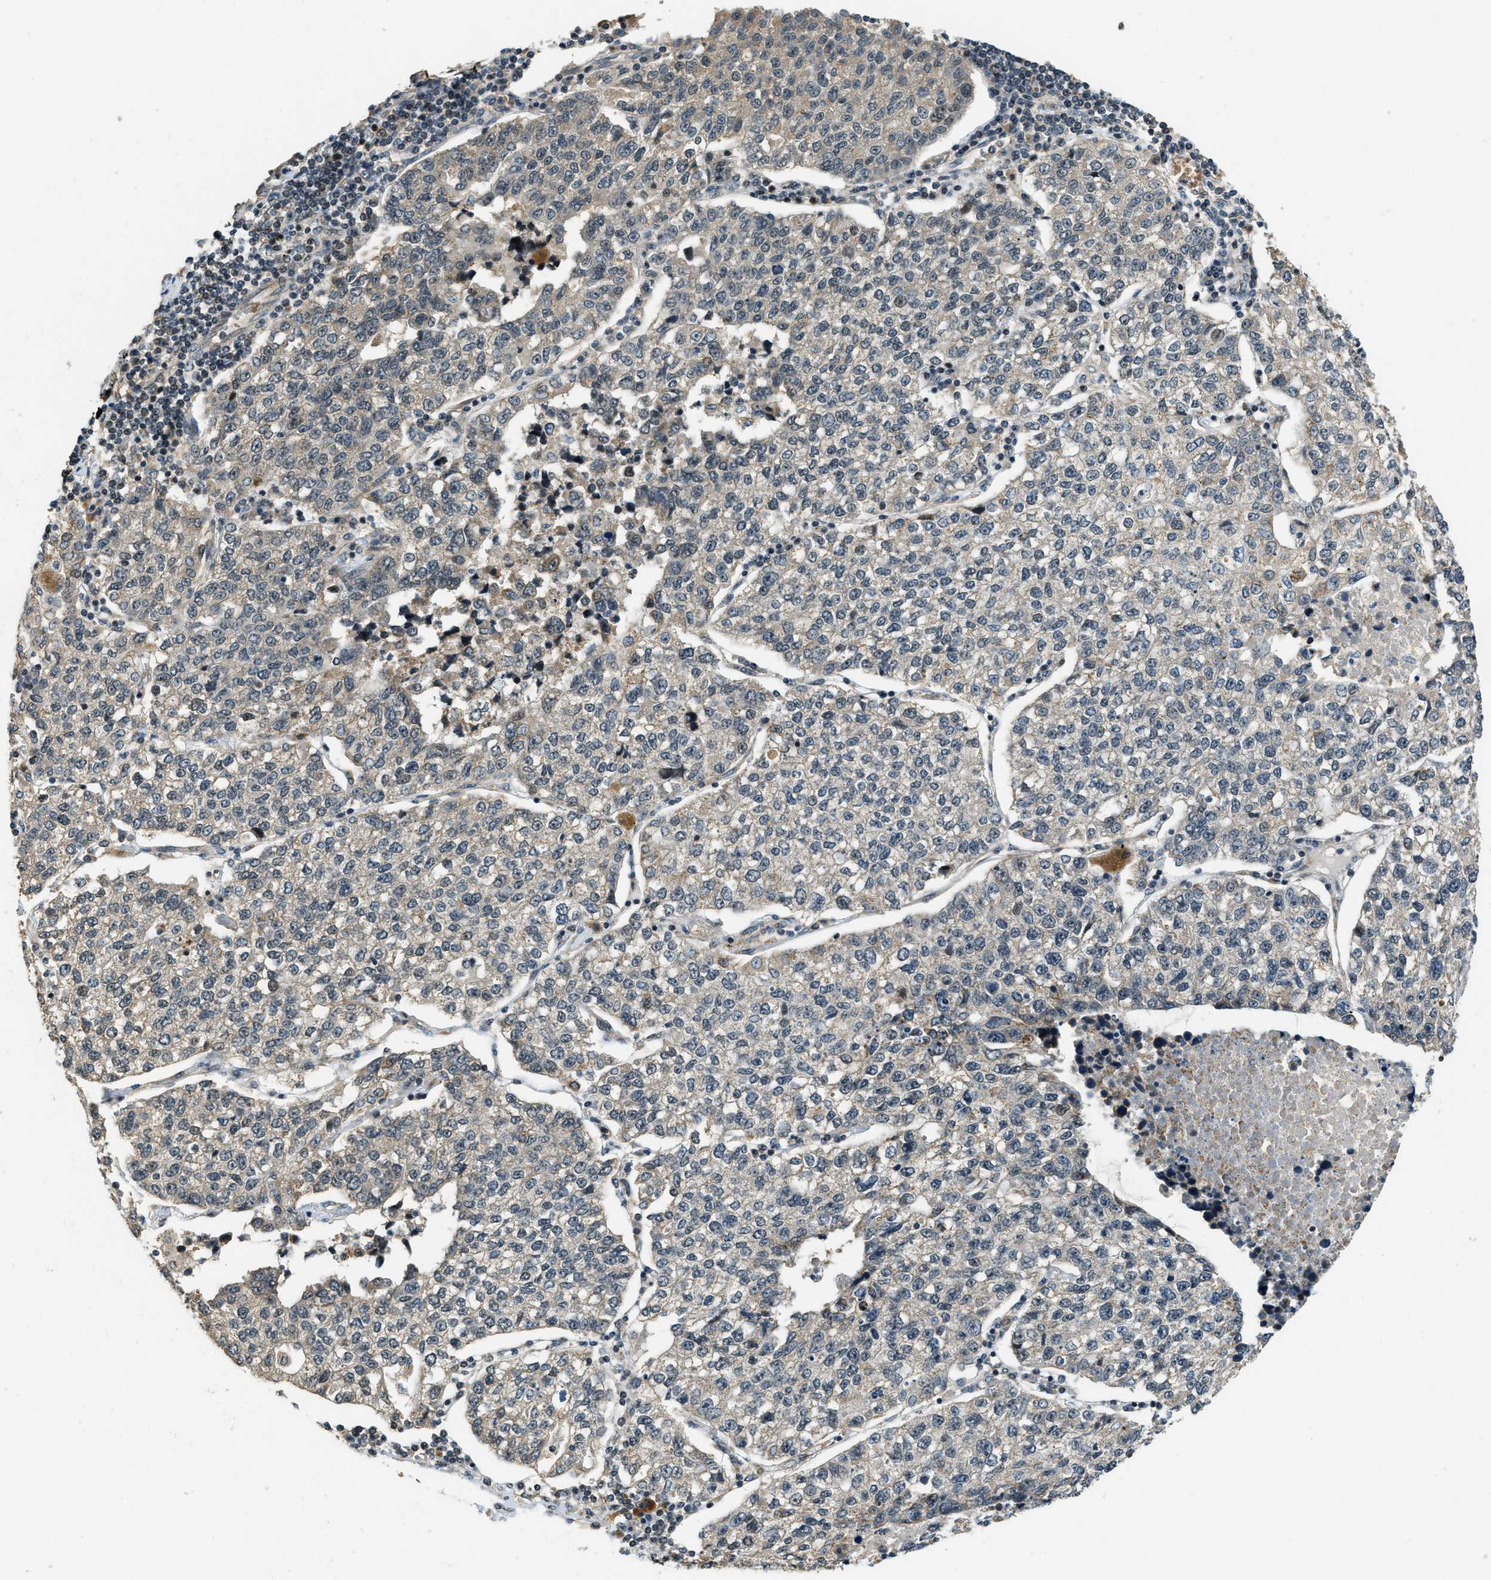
{"staining": {"intensity": "weak", "quantity": "25%-75%", "location": "cytoplasmic/membranous,nuclear"}, "tissue": "lung cancer", "cell_type": "Tumor cells", "image_type": "cancer", "snomed": [{"axis": "morphology", "description": "Adenocarcinoma, NOS"}, {"axis": "topography", "description": "Lung"}], "caption": "Brown immunohistochemical staining in lung cancer (adenocarcinoma) reveals weak cytoplasmic/membranous and nuclear expression in about 25%-75% of tumor cells. (brown staining indicates protein expression, while blue staining denotes nuclei).", "gene": "MED21", "patient": {"sex": "male", "age": 49}}